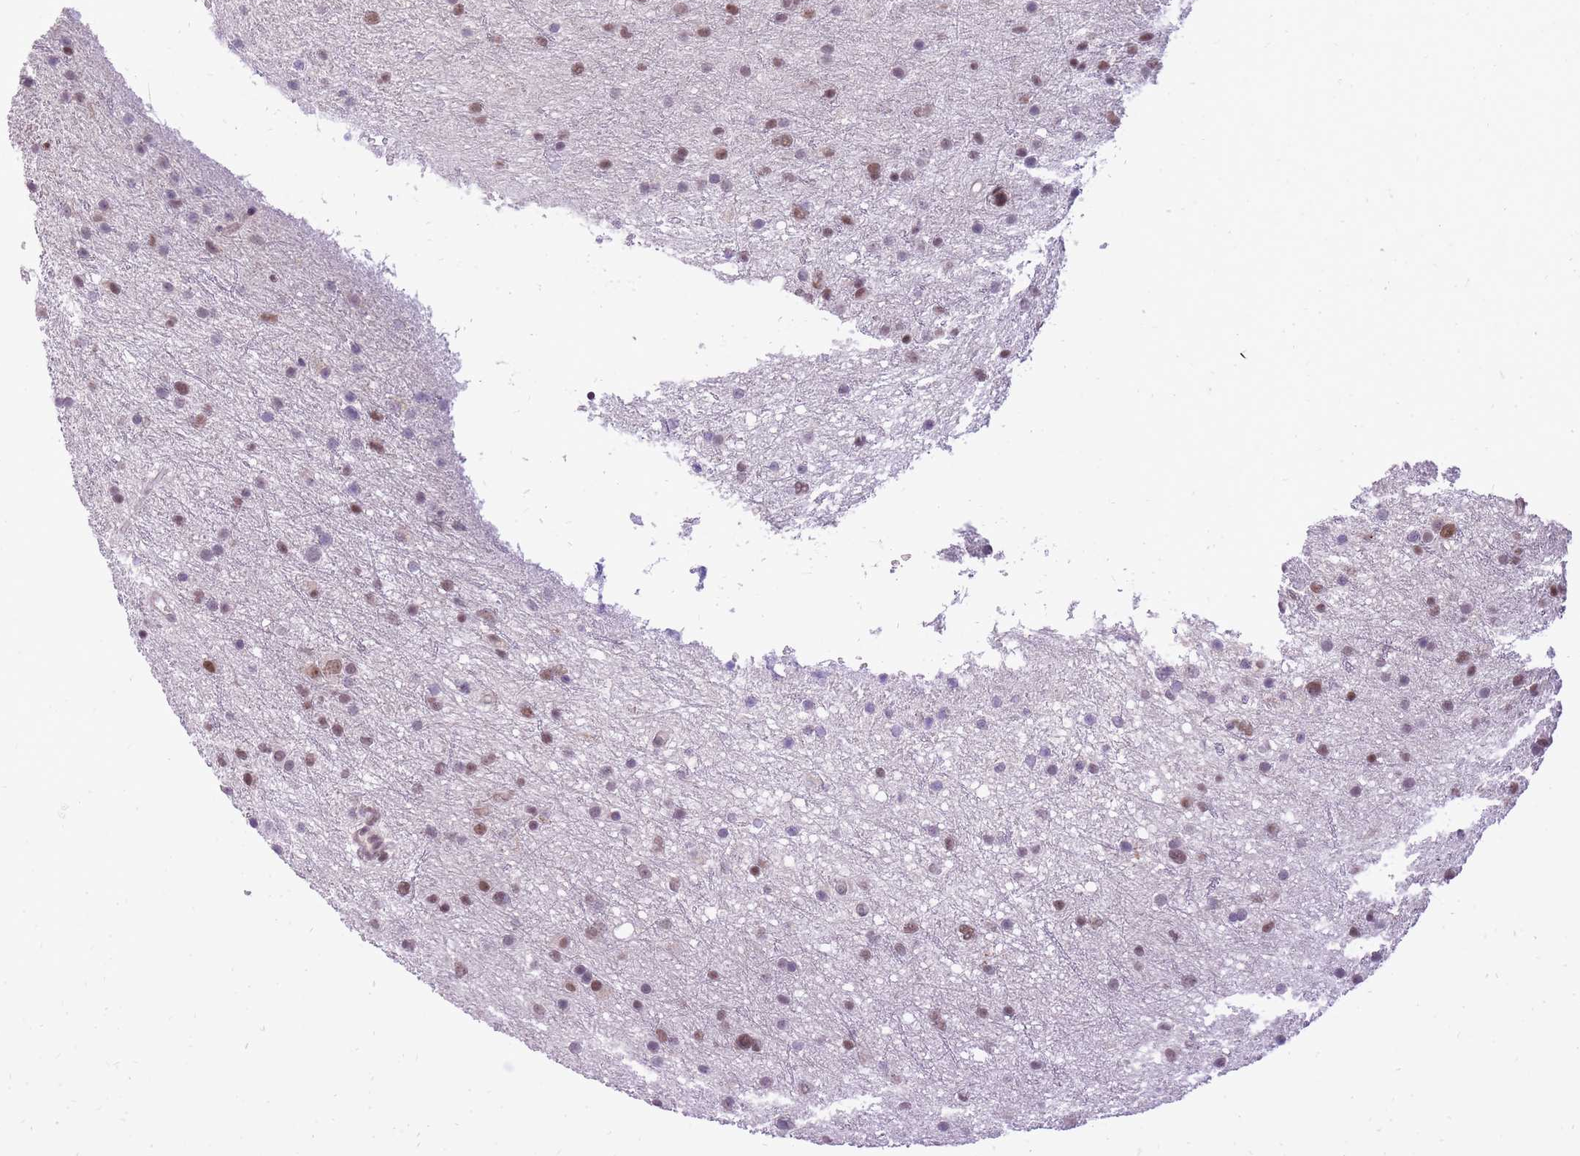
{"staining": {"intensity": "moderate", "quantity": ">75%", "location": "nuclear"}, "tissue": "glioma", "cell_type": "Tumor cells", "image_type": "cancer", "snomed": [{"axis": "morphology", "description": "Glioma, malignant, Low grade"}, {"axis": "topography", "description": "Cerebral cortex"}], "caption": "Malignant low-grade glioma stained with a protein marker demonstrates moderate staining in tumor cells.", "gene": "TIGD1", "patient": {"sex": "female", "age": 39}}